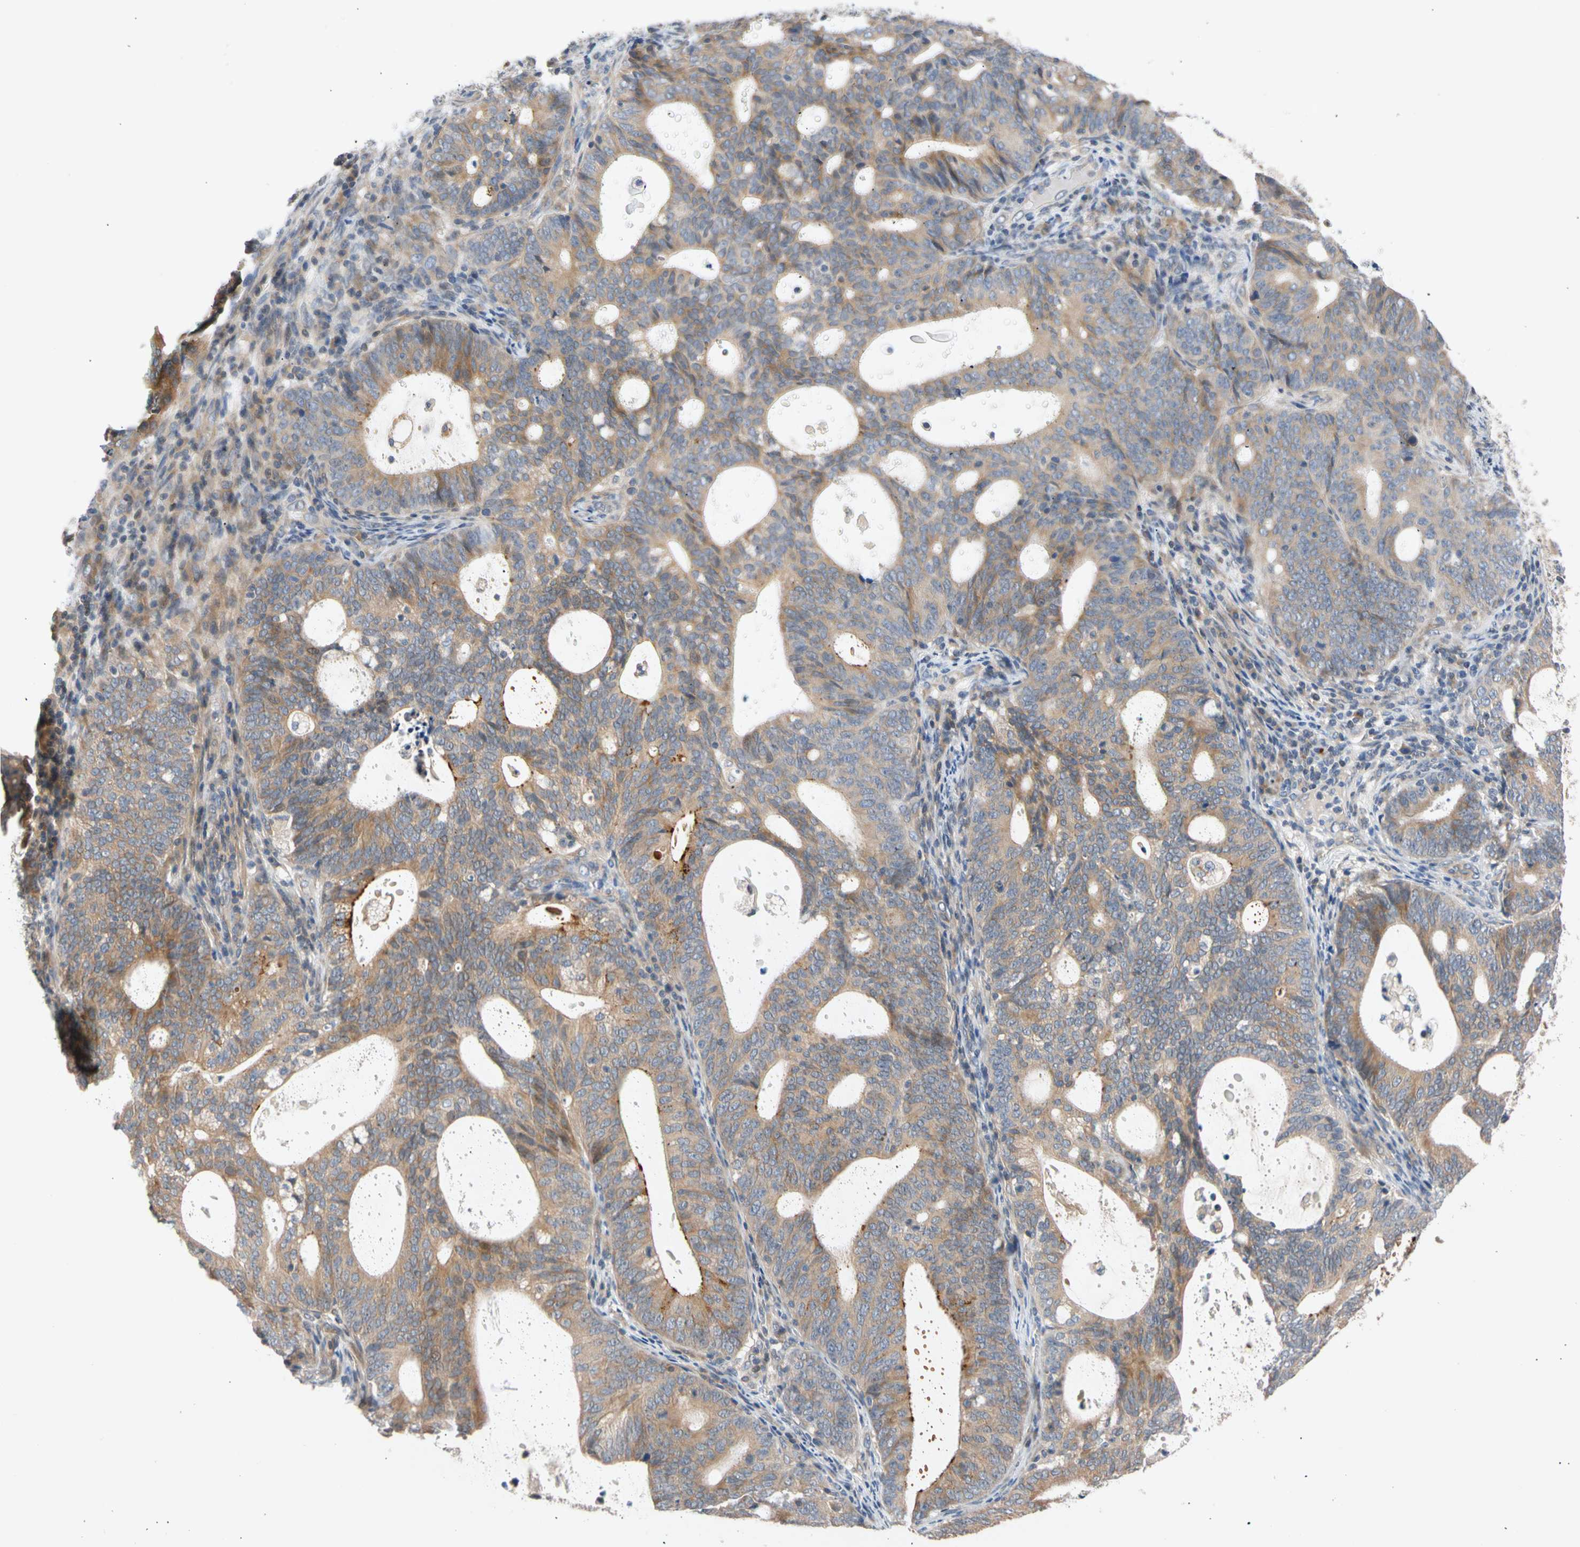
{"staining": {"intensity": "moderate", "quantity": ">75%", "location": "cytoplasmic/membranous"}, "tissue": "endometrial cancer", "cell_type": "Tumor cells", "image_type": "cancer", "snomed": [{"axis": "morphology", "description": "Adenocarcinoma, NOS"}, {"axis": "topography", "description": "Uterus"}], "caption": "Moderate cytoplasmic/membranous positivity for a protein is seen in about >75% of tumor cells of endometrial cancer (adenocarcinoma) using IHC.", "gene": "CNST", "patient": {"sex": "female", "age": 83}}